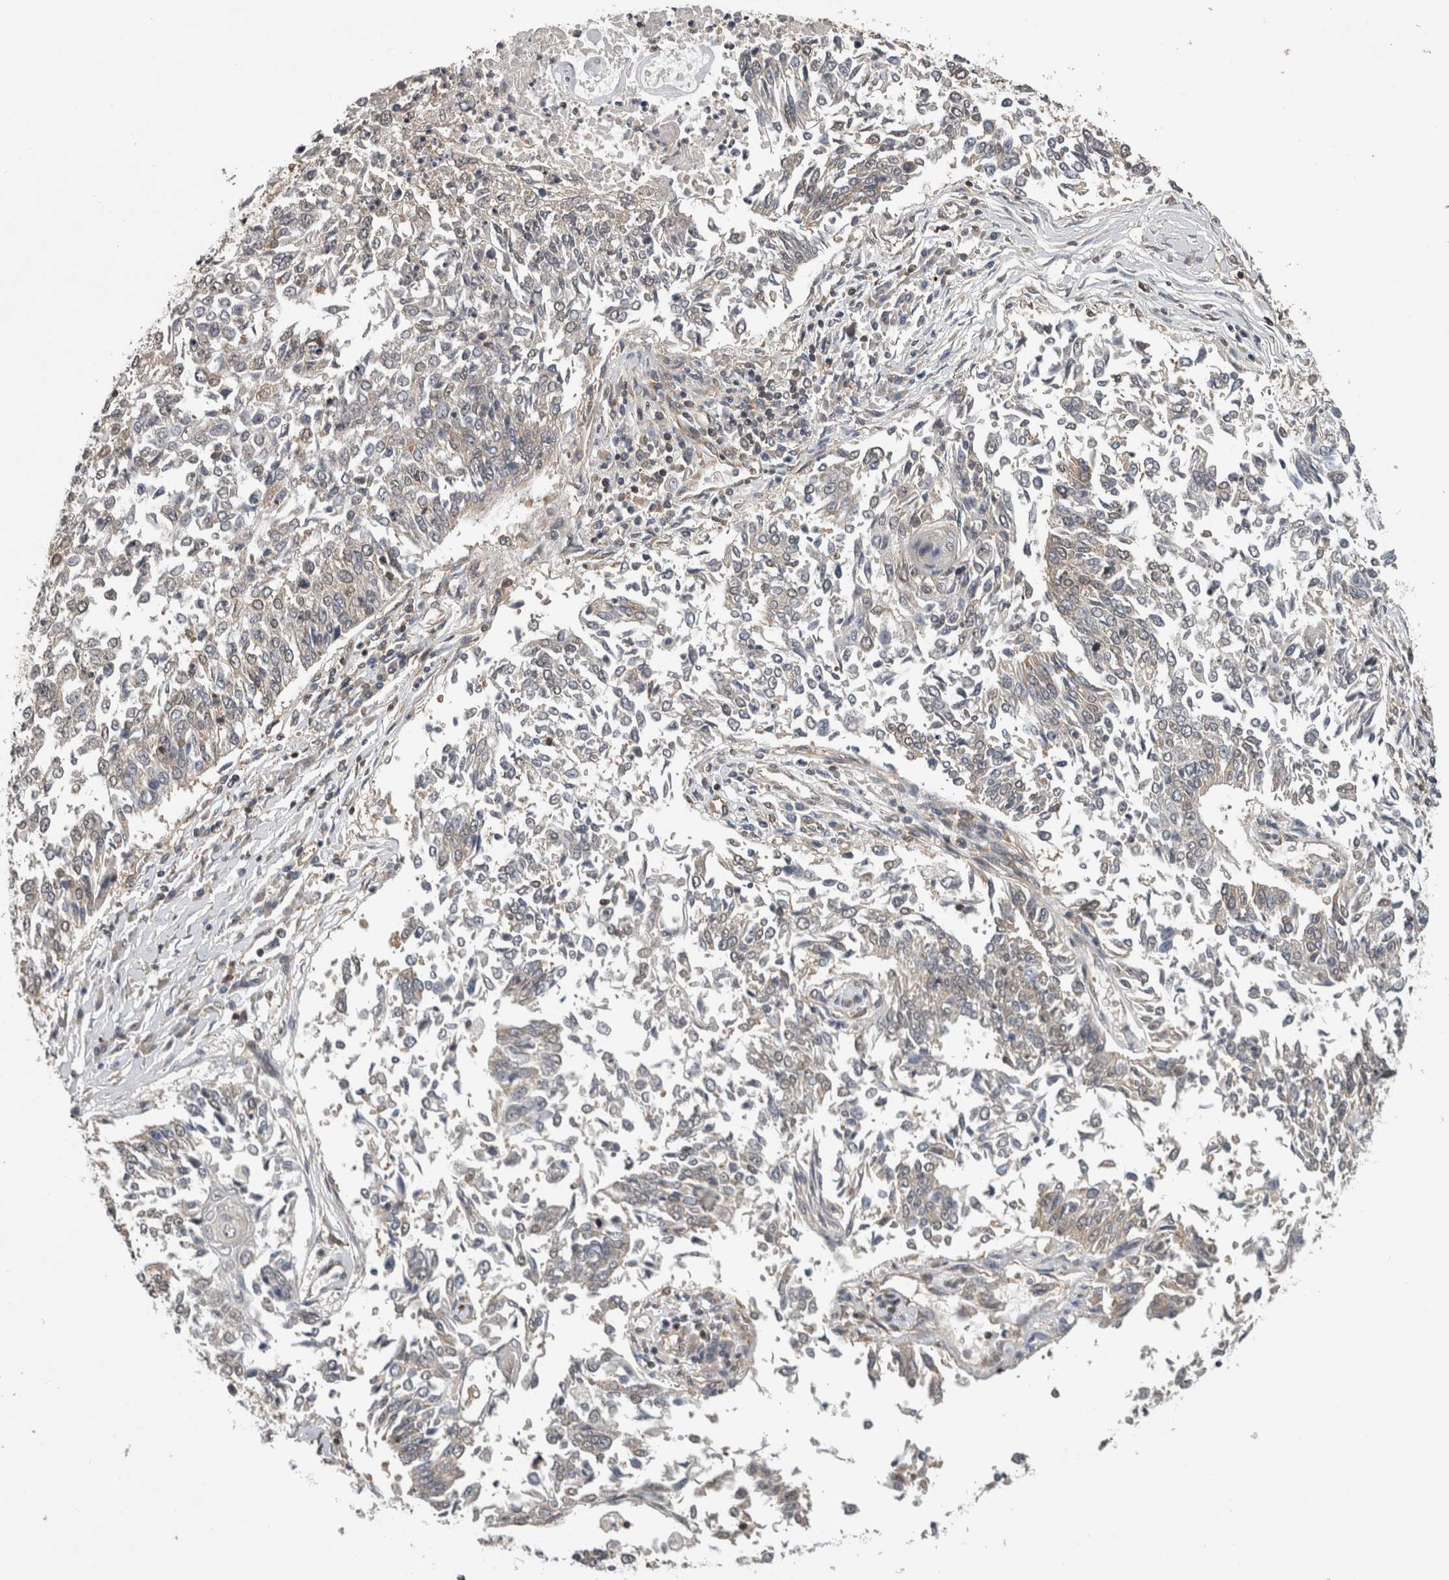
{"staining": {"intensity": "negative", "quantity": "none", "location": "none"}, "tissue": "lung cancer", "cell_type": "Tumor cells", "image_type": "cancer", "snomed": [{"axis": "morphology", "description": "Normal tissue, NOS"}, {"axis": "morphology", "description": "Squamous cell carcinoma, NOS"}, {"axis": "topography", "description": "Cartilage tissue"}, {"axis": "topography", "description": "Bronchus"}, {"axis": "topography", "description": "Lung"}, {"axis": "topography", "description": "Peripheral nerve tissue"}], "caption": "Lung cancer (squamous cell carcinoma) stained for a protein using immunohistochemistry demonstrates no expression tumor cells.", "gene": "ATXN2", "patient": {"sex": "female", "age": 49}}